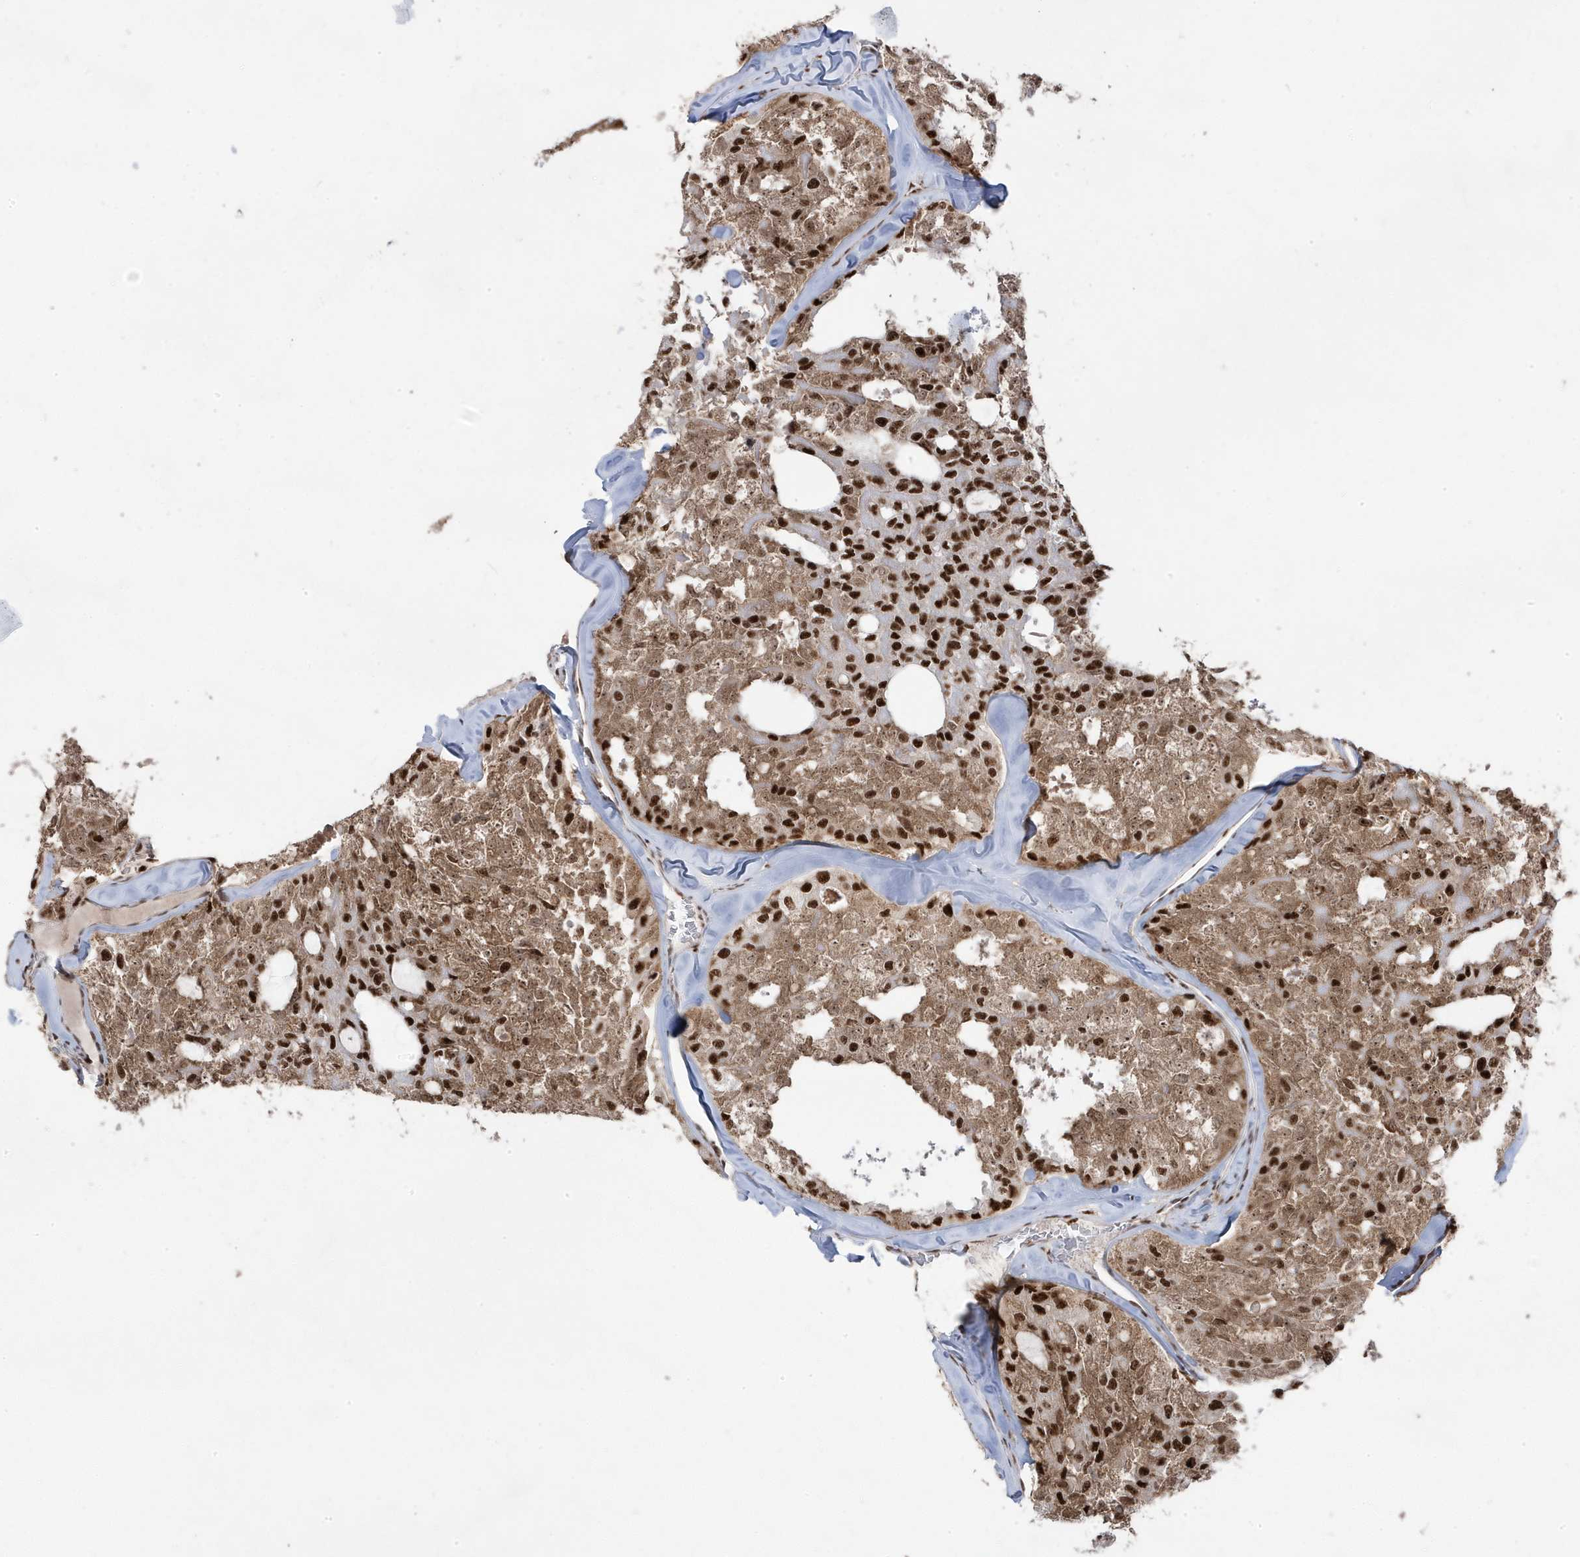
{"staining": {"intensity": "strong", "quantity": ">75%", "location": "nuclear"}, "tissue": "thyroid cancer", "cell_type": "Tumor cells", "image_type": "cancer", "snomed": [{"axis": "morphology", "description": "Follicular adenoma carcinoma, NOS"}, {"axis": "topography", "description": "Thyroid gland"}], "caption": "This micrograph shows immunohistochemistry staining of human follicular adenoma carcinoma (thyroid), with high strong nuclear positivity in about >75% of tumor cells.", "gene": "MTREX", "patient": {"sex": "male", "age": 75}}